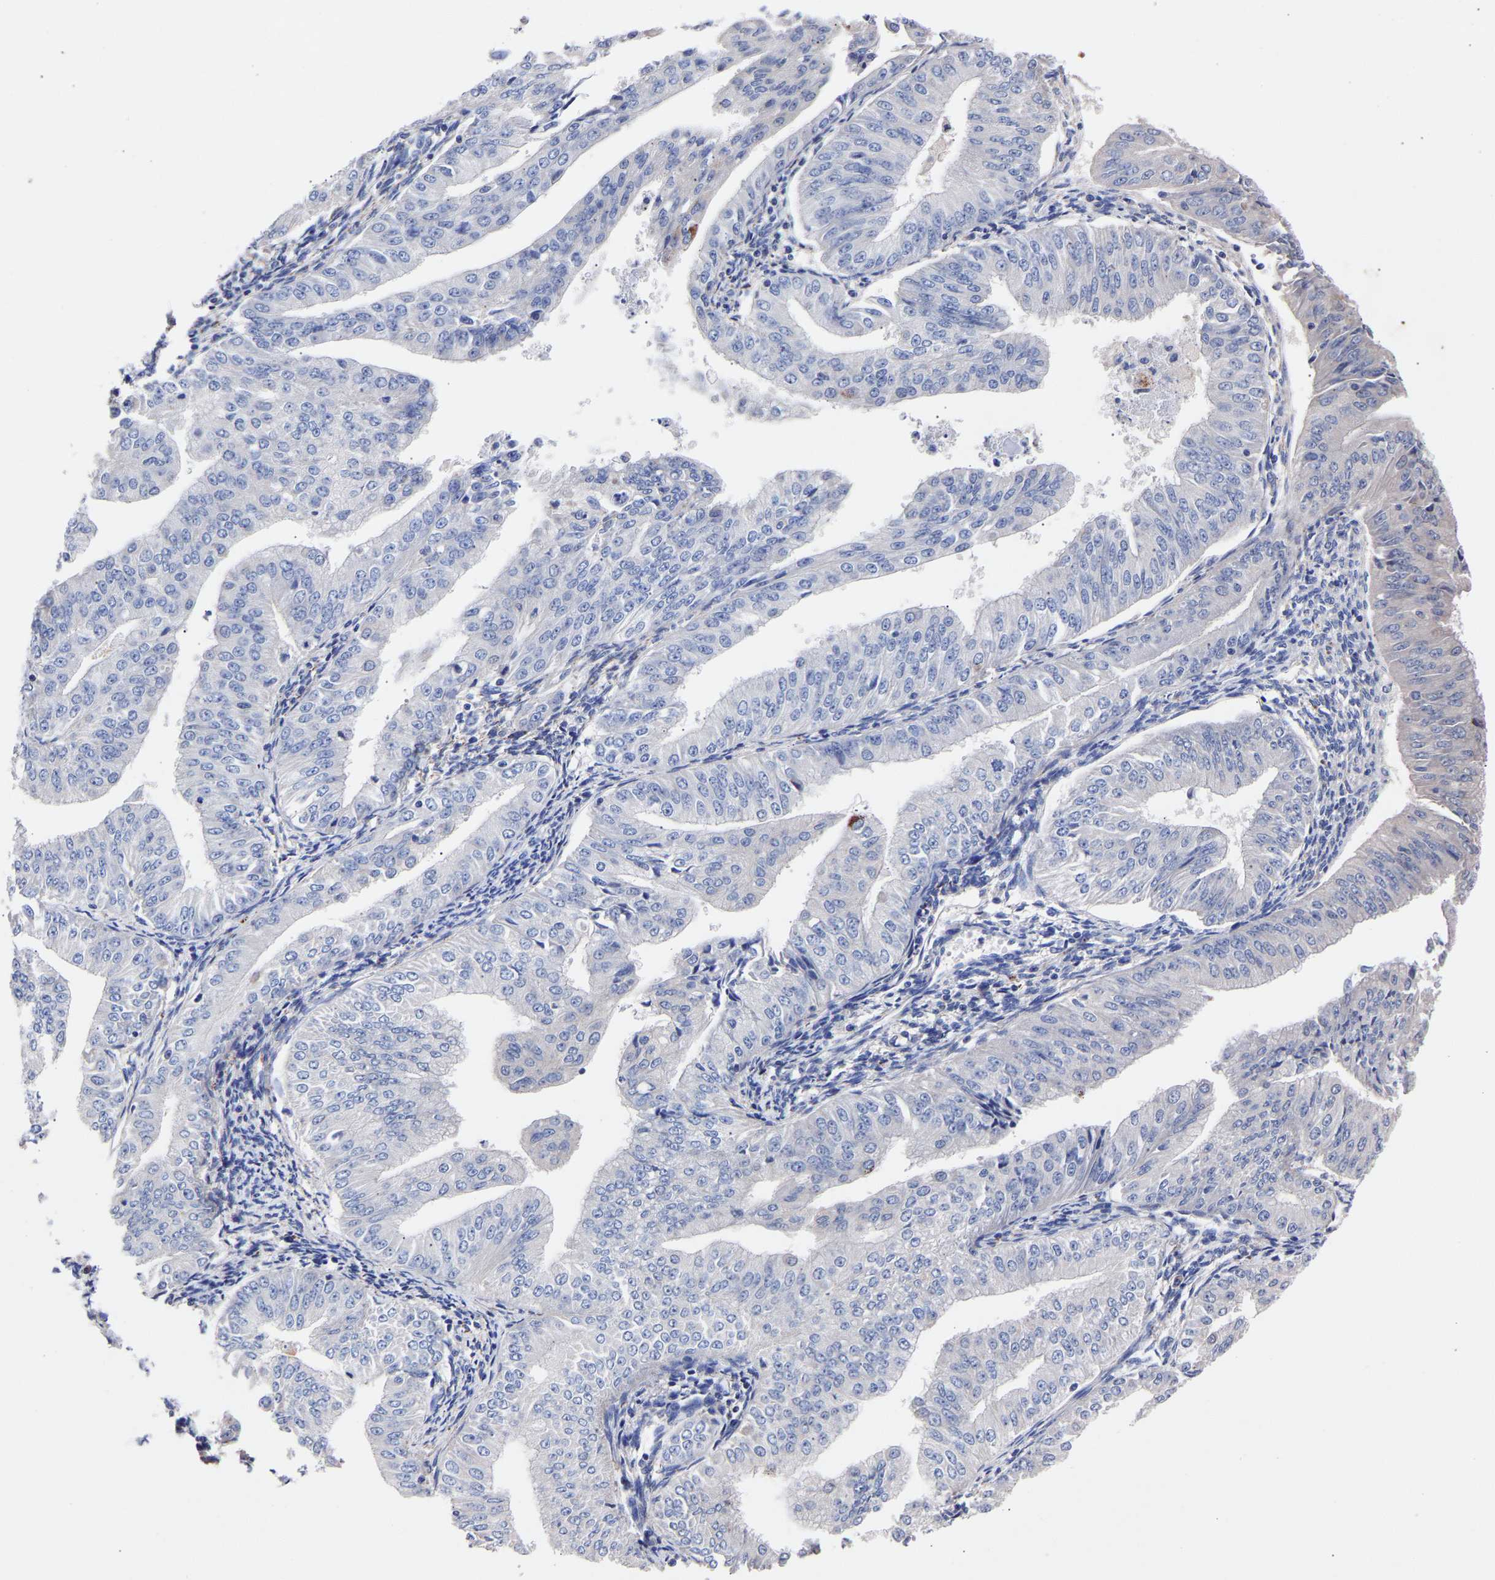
{"staining": {"intensity": "negative", "quantity": "none", "location": "none"}, "tissue": "endometrial cancer", "cell_type": "Tumor cells", "image_type": "cancer", "snomed": [{"axis": "morphology", "description": "Normal tissue, NOS"}, {"axis": "morphology", "description": "Adenocarcinoma, NOS"}, {"axis": "topography", "description": "Endometrium"}], "caption": "The IHC image has no significant positivity in tumor cells of endometrial adenocarcinoma tissue.", "gene": "SEM1", "patient": {"sex": "female", "age": 53}}